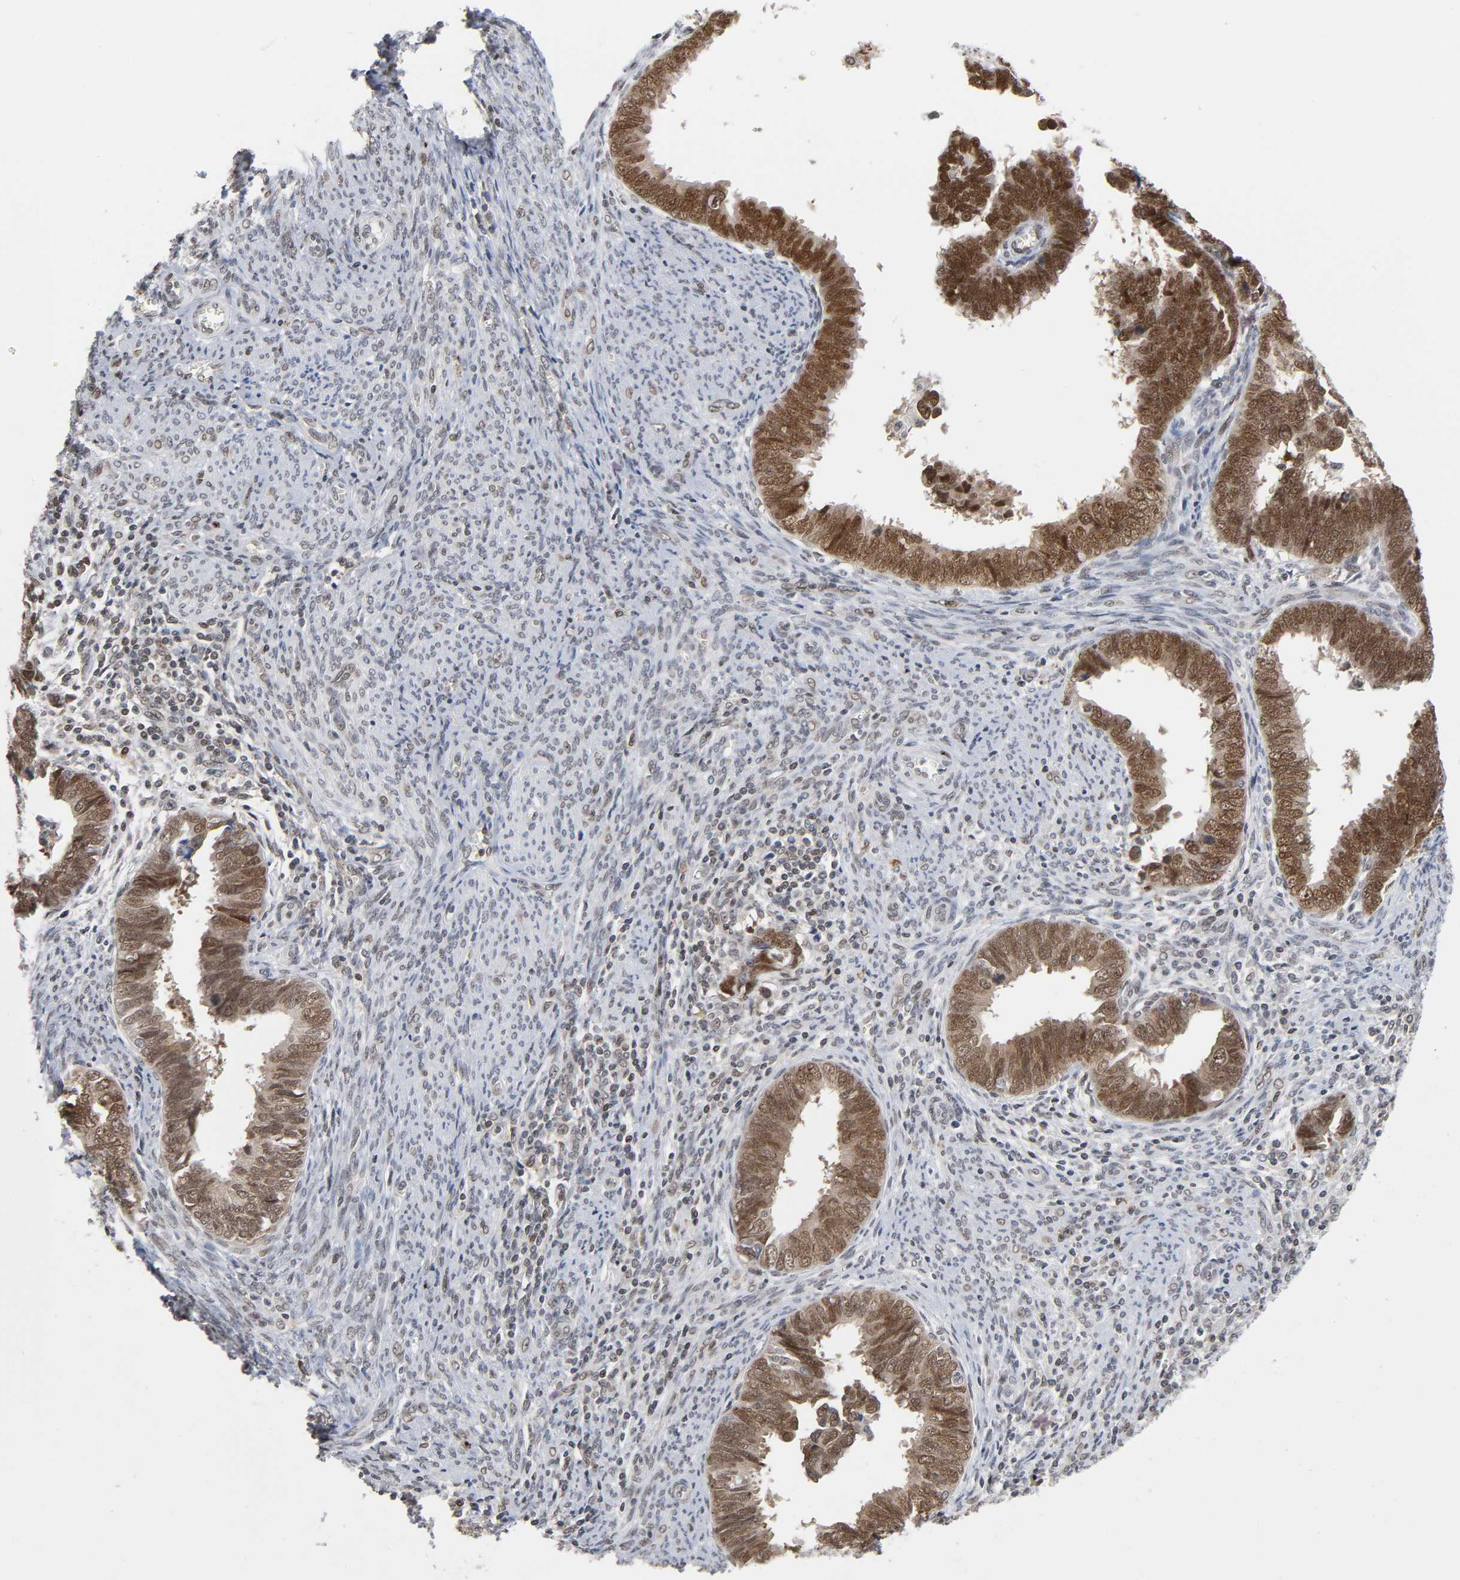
{"staining": {"intensity": "strong", "quantity": ">75%", "location": "nuclear"}, "tissue": "endometrial cancer", "cell_type": "Tumor cells", "image_type": "cancer", "snomed": [{"axis": "morphology", "description": "Adenocarcinoma, NOS"}, {"axis": "topography", "description": "Endometrium"}], "caption": "A brown stain labels strong nuclear staining of a protein in endometrial adenocarcinoma tumor cells. (Stains: DAB in brown, nuclei in blue, Microscopy: brightfield microscopy at high magnification).", "gene": "SUMO1", "patient": {"sex": "female", "age": 75}}